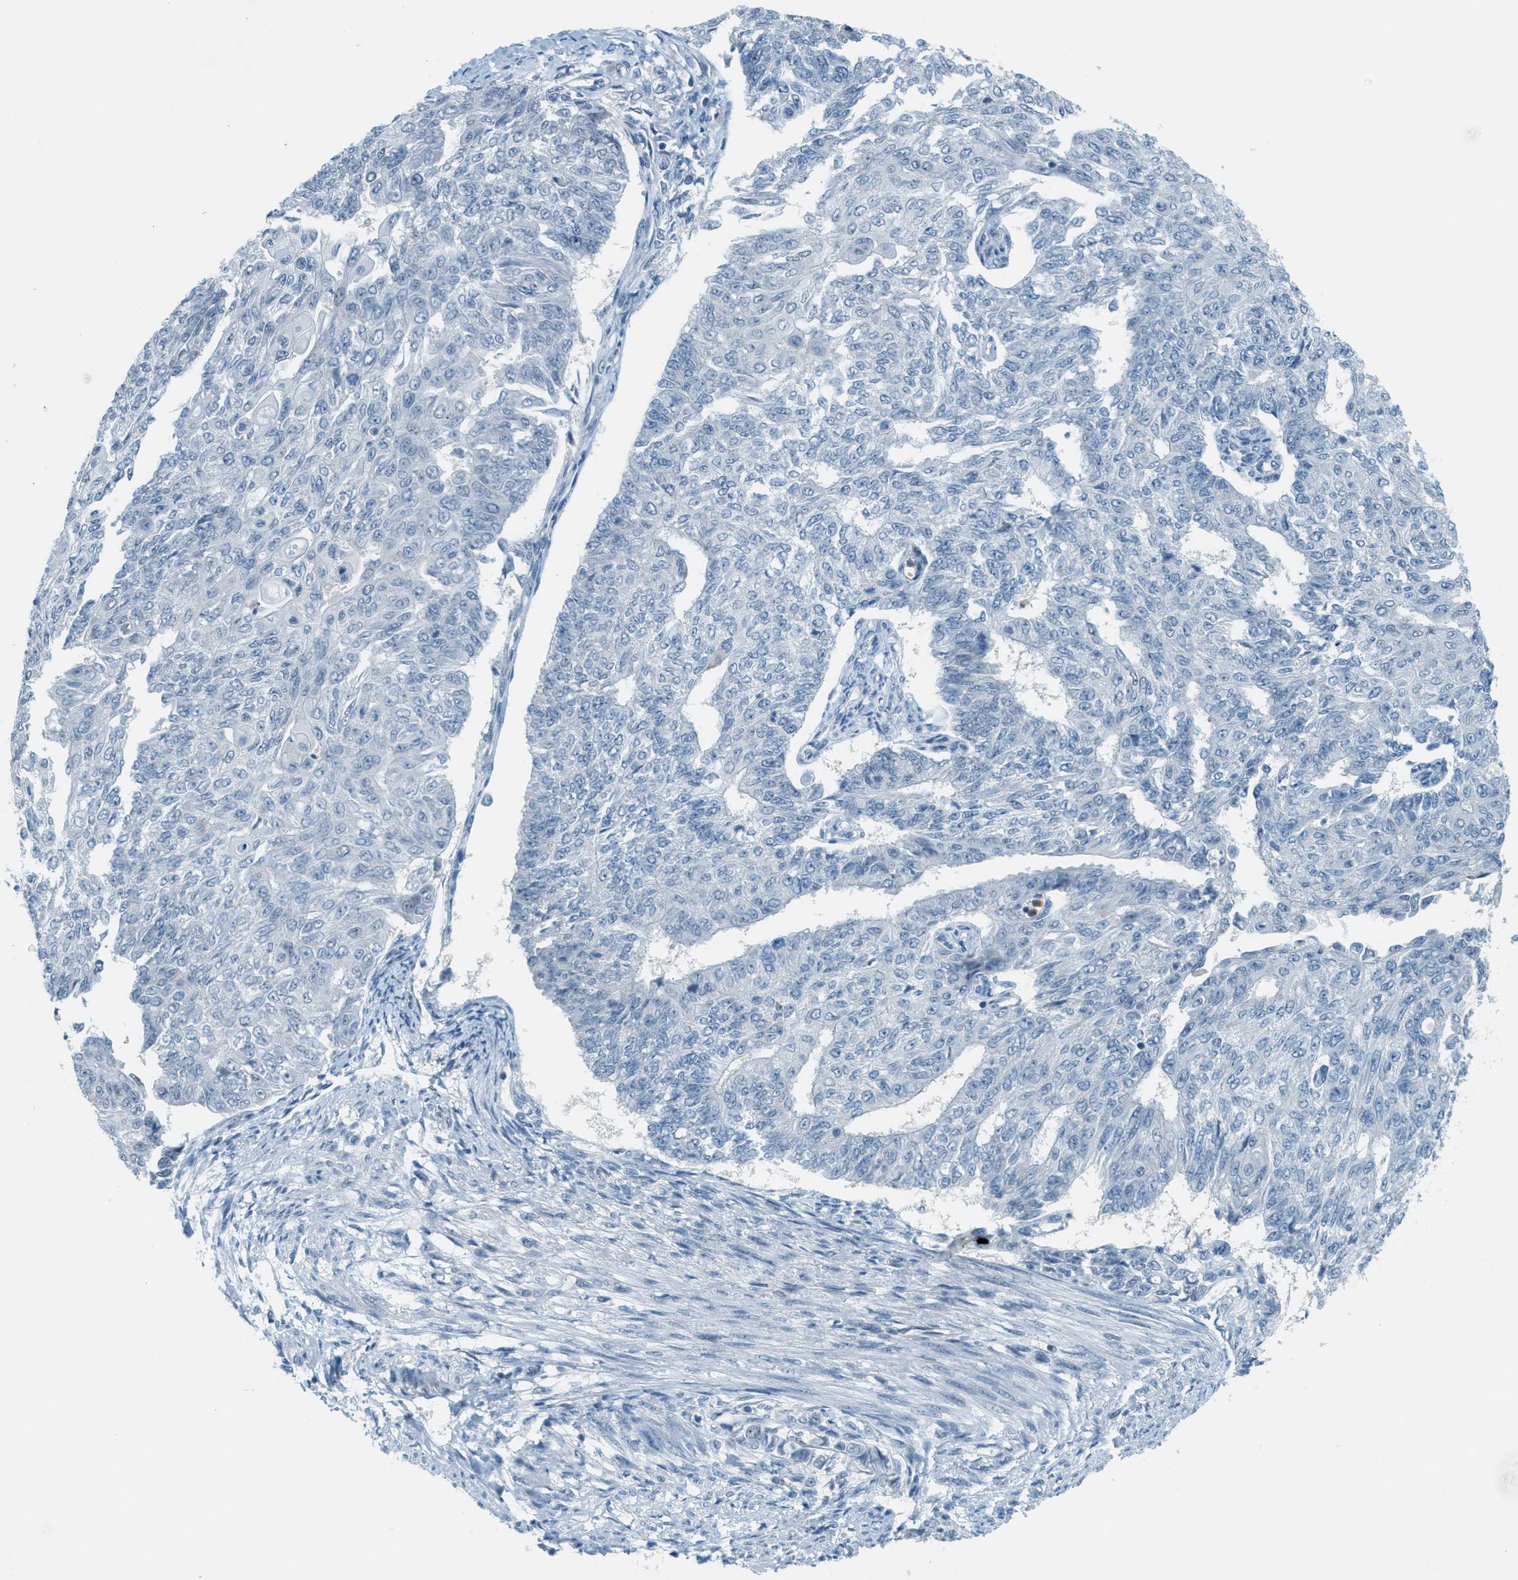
{"staining": {"intensity": "negative", "quantity": "none", "location": "none"}, "tissue": "endometrial cancer", "cell_type": "Tumor cells", "image_type": "cancer", "snomed": [{"axis": "morphology", "description": "Adenocarcinoma, NOS"}, {"axis": "topography", "description": "Endometrium"}], "caption": "Protein analysis of endometrial cancer demonstrates no significant staining in tumor cells. The staining is performed using DAB brown chromogen with nuclei counter-stained in using hematoxylin.", "gene": "FYN", "patient": {"sex": "female", "age": 32}}